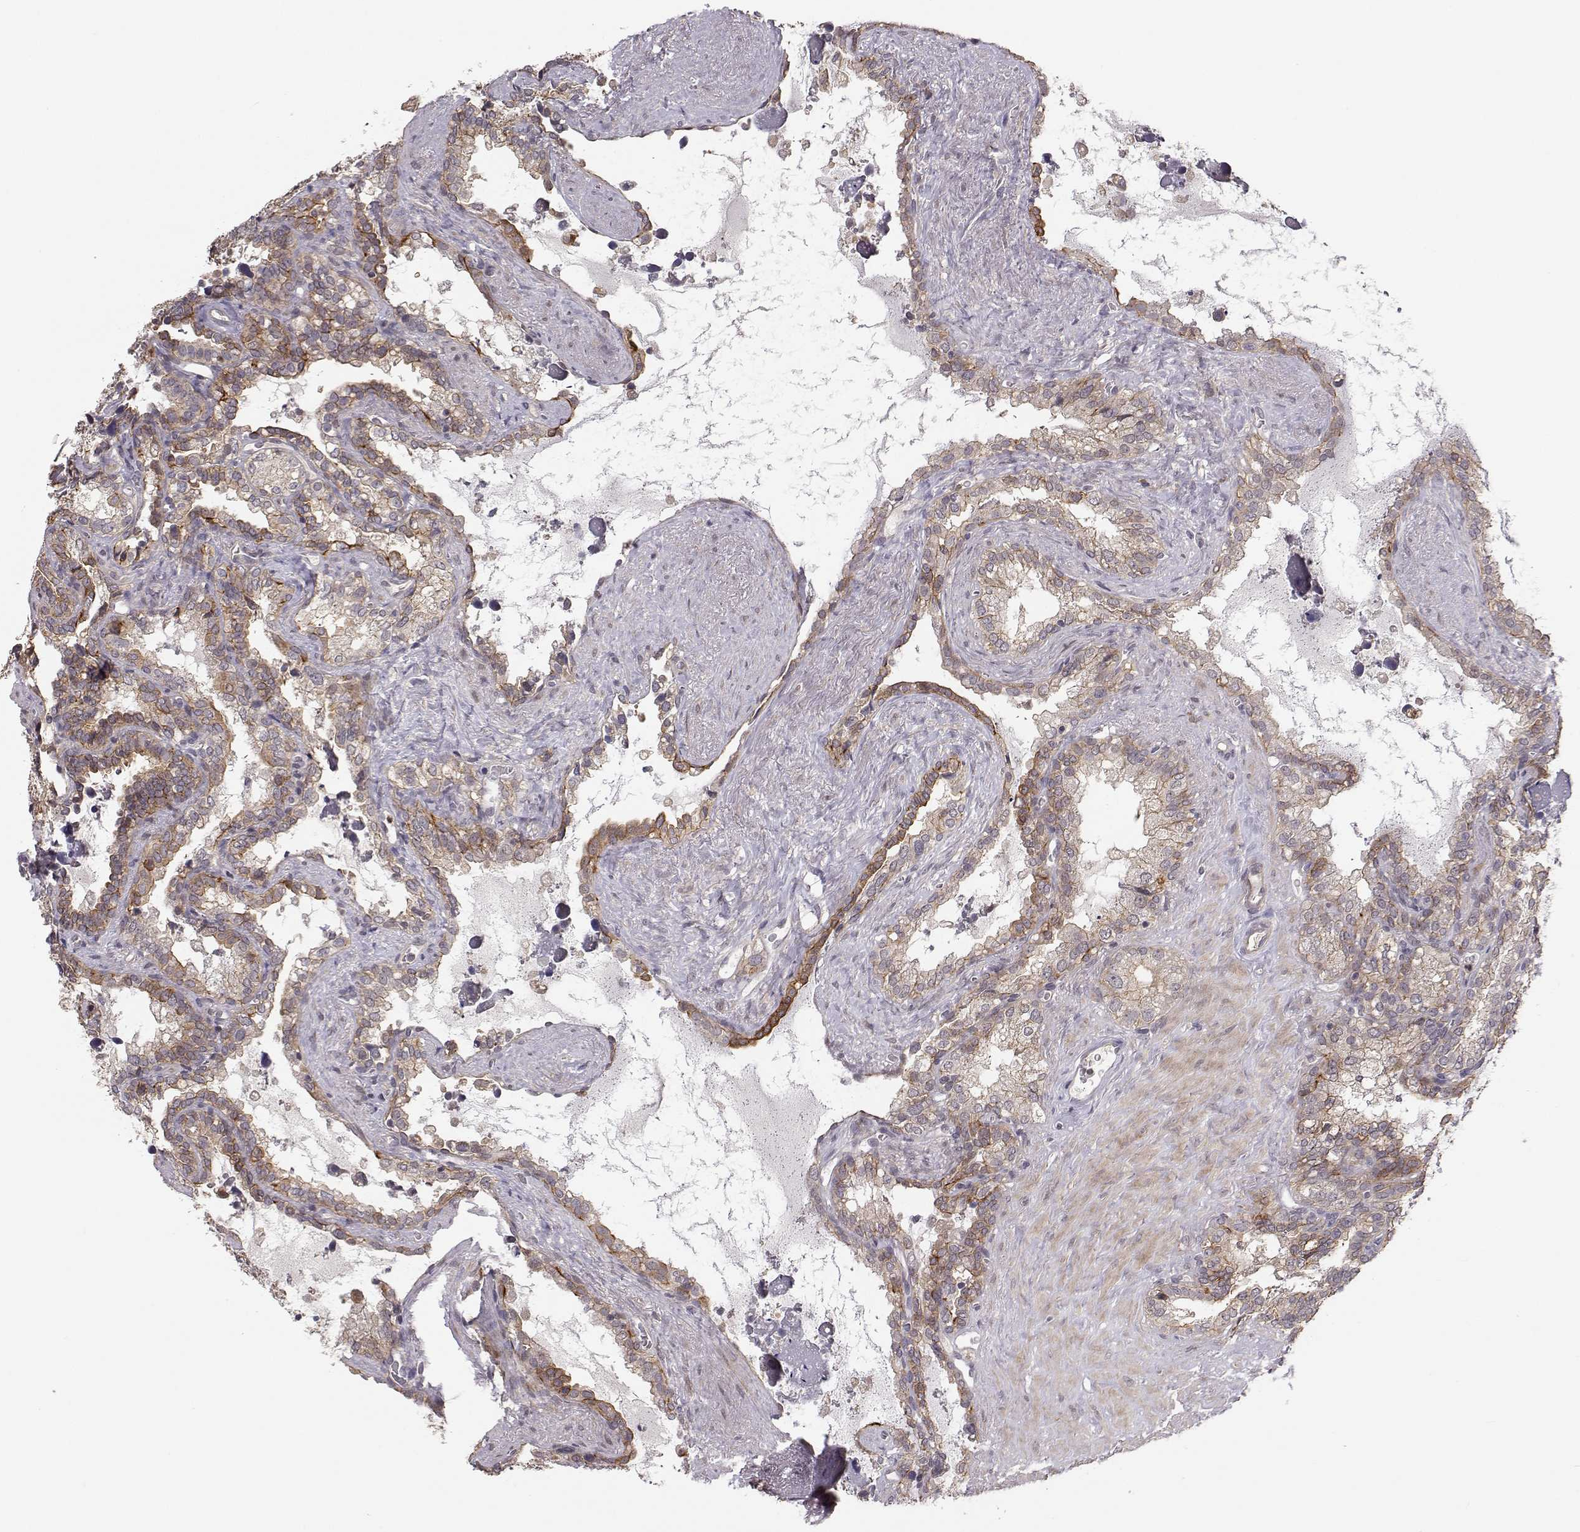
{"staining": {"intensity": "strong", "quantity": "<25%", "location": "cytoplasmic/membranous"}, "tissue": "seminal vesicle", "cell_type": "Glandular cells", "image_type": "normal", "snomed": [{"axis": "morphology", "description": "Normal tissue, NOS"}, {"axis": "topography", "description": "Seminal veicle"}], "caption": "This is a histology image of IHC staining of benign seminal vesicle, which shows strong expression in the cytoplasmic/membranous of glandular cells.", "gene": "PLEKHG3", "patient": {"sex": "male", "age": 71}}